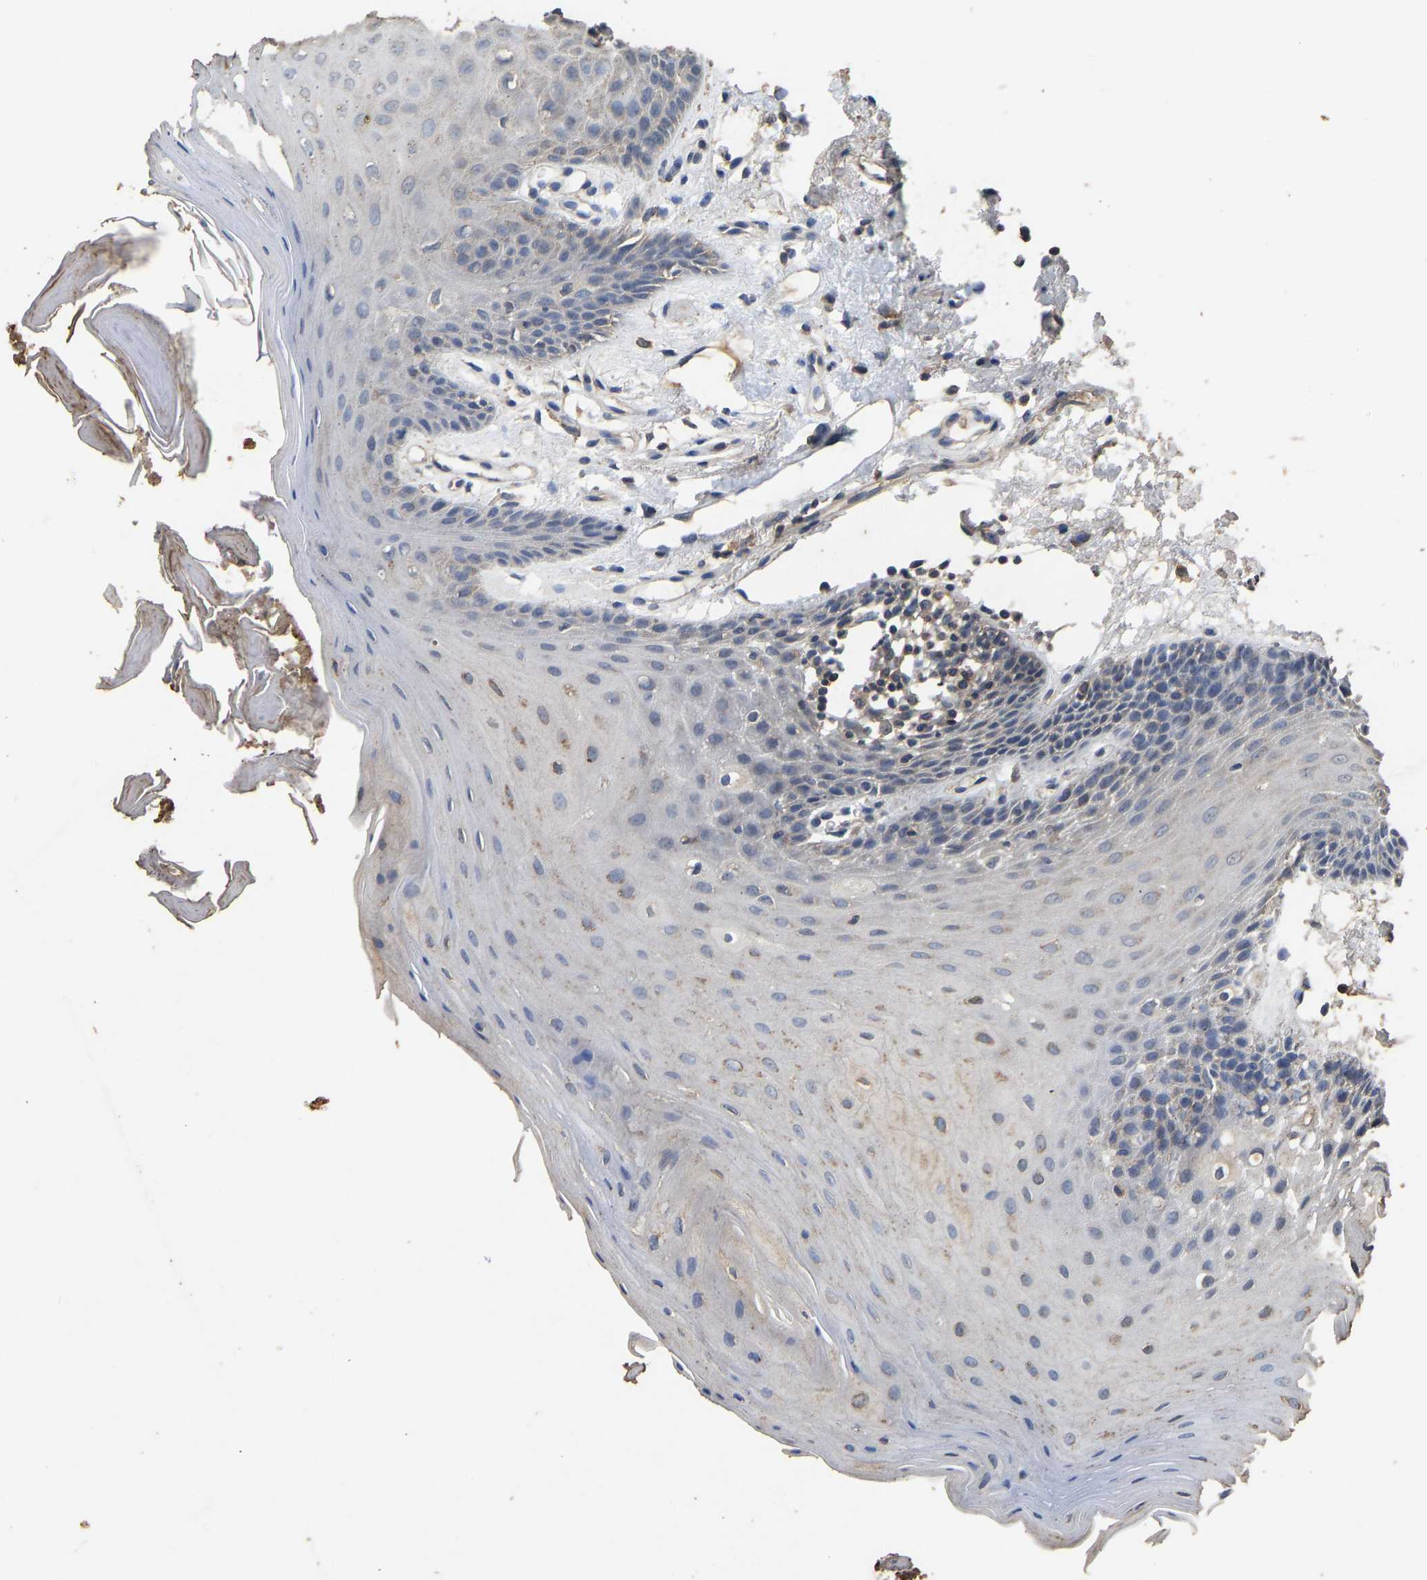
{"staining": {"intensity": "negative", "quantity": "none", "location": "none"}, "tissue": "oral mucosa", "cell_type": "Squamous epithelial cells", "image_type": "normal", "snomed": [{"axis": "morphology", "description": "Normal tissue, NOS"}, {"axis": "morphology", "description": "Squamous cell carcinoma, NOS"}, {"axis": "topography", "description": "Oral tissue"}, {"axis": "topography", "description": "Head-Neck"}], "caption": "A photomicrograph of oral mucosa stained for a protein exhibits no brown staining in squamous epithelial cells.", "gene": "CIDEC", "patient": {"sex": "male", "age": 71}}